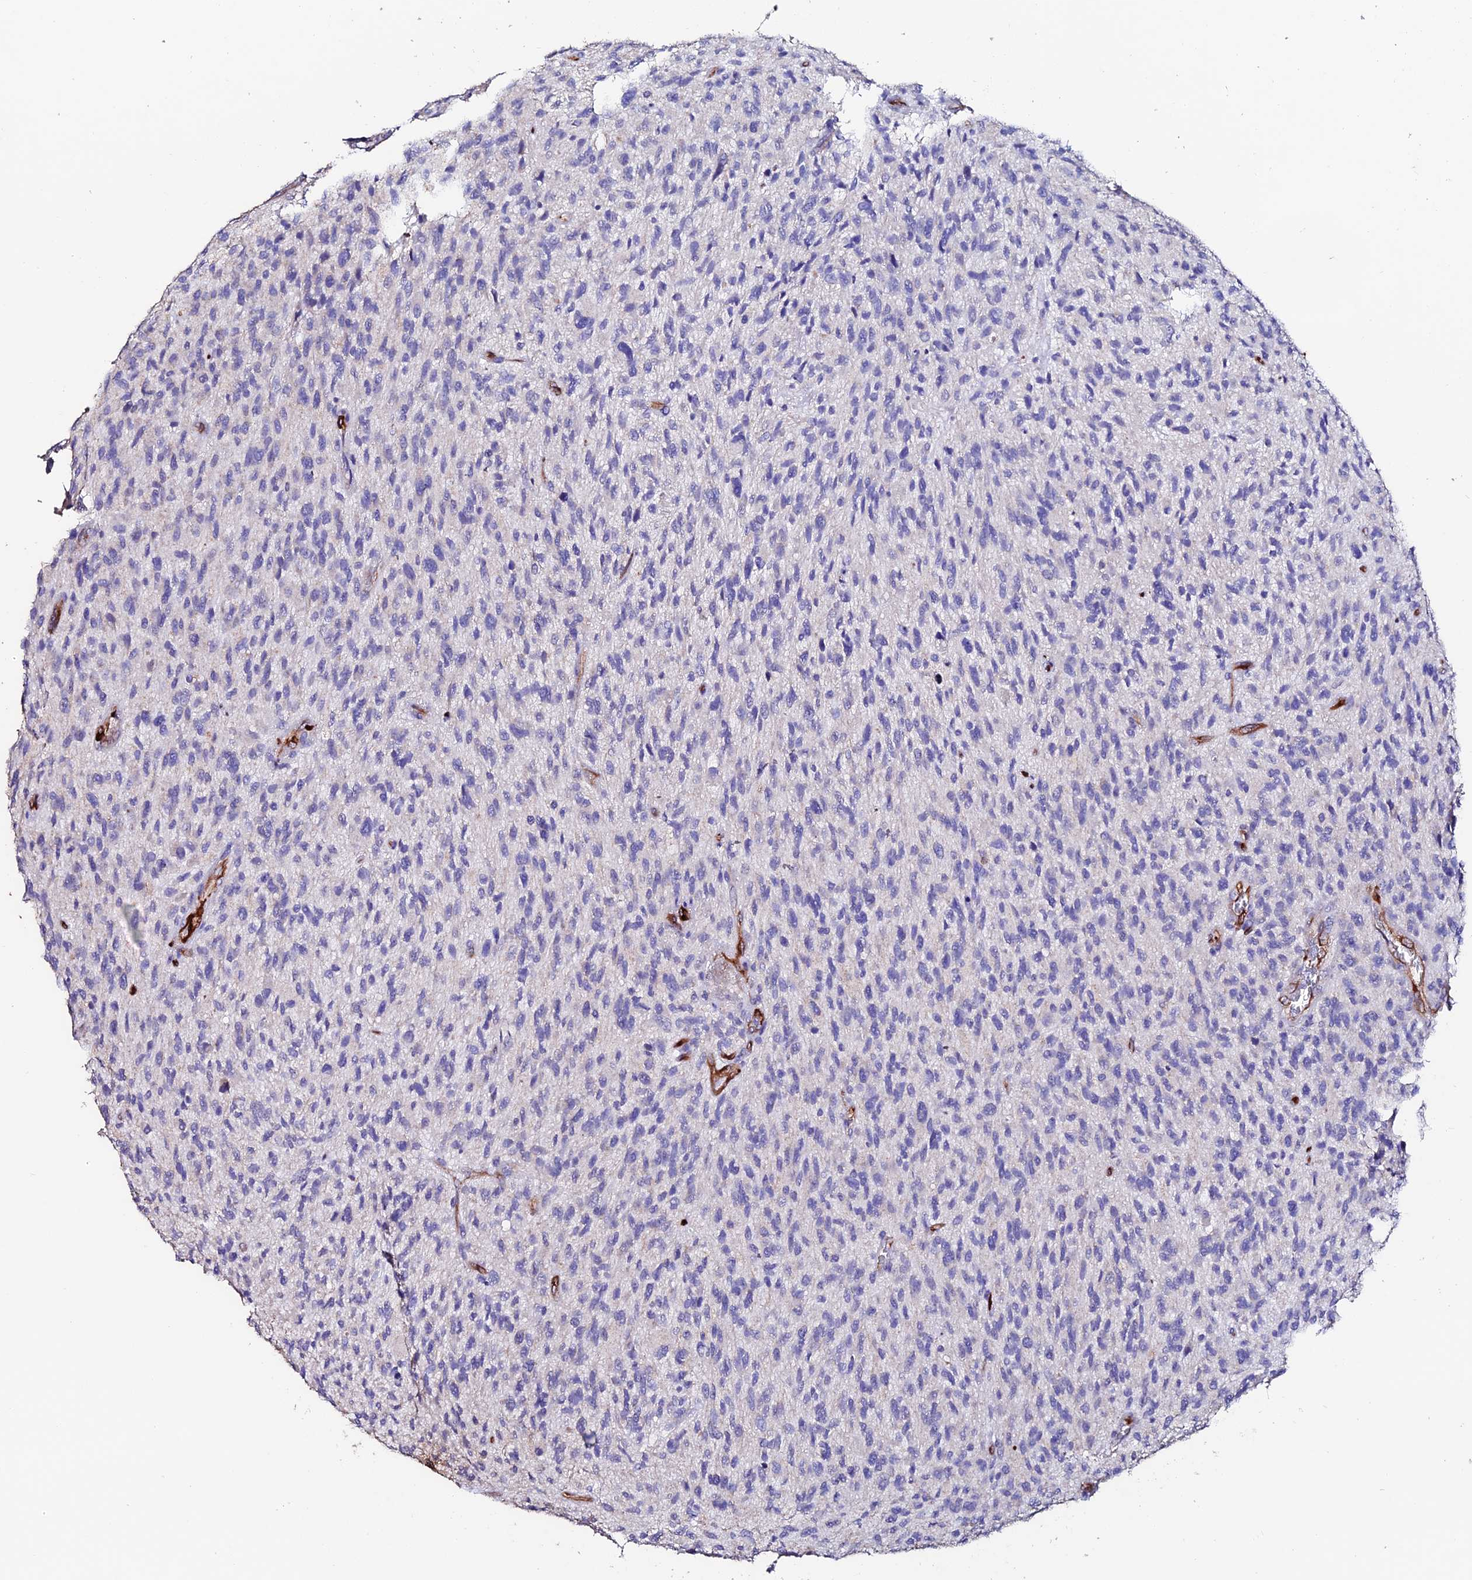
{"staining": {"intensity": "negative", "quantity": "none", "location": "none"}, "tissue": "glioma", "cell_type": "Tumor cells", "image_type": "cancer", "snomed": [{"axis": "morphology", "description": "Glioma, malignant, High grade"}, {"axis": "topography", "description": "Brain"}], "caption": "This is an immunohistochemistry histopathology image of glioma. There is no positivity in tumor cells.", "gene": "ESM1", "patient": {"sex": "male", "age": 47}}